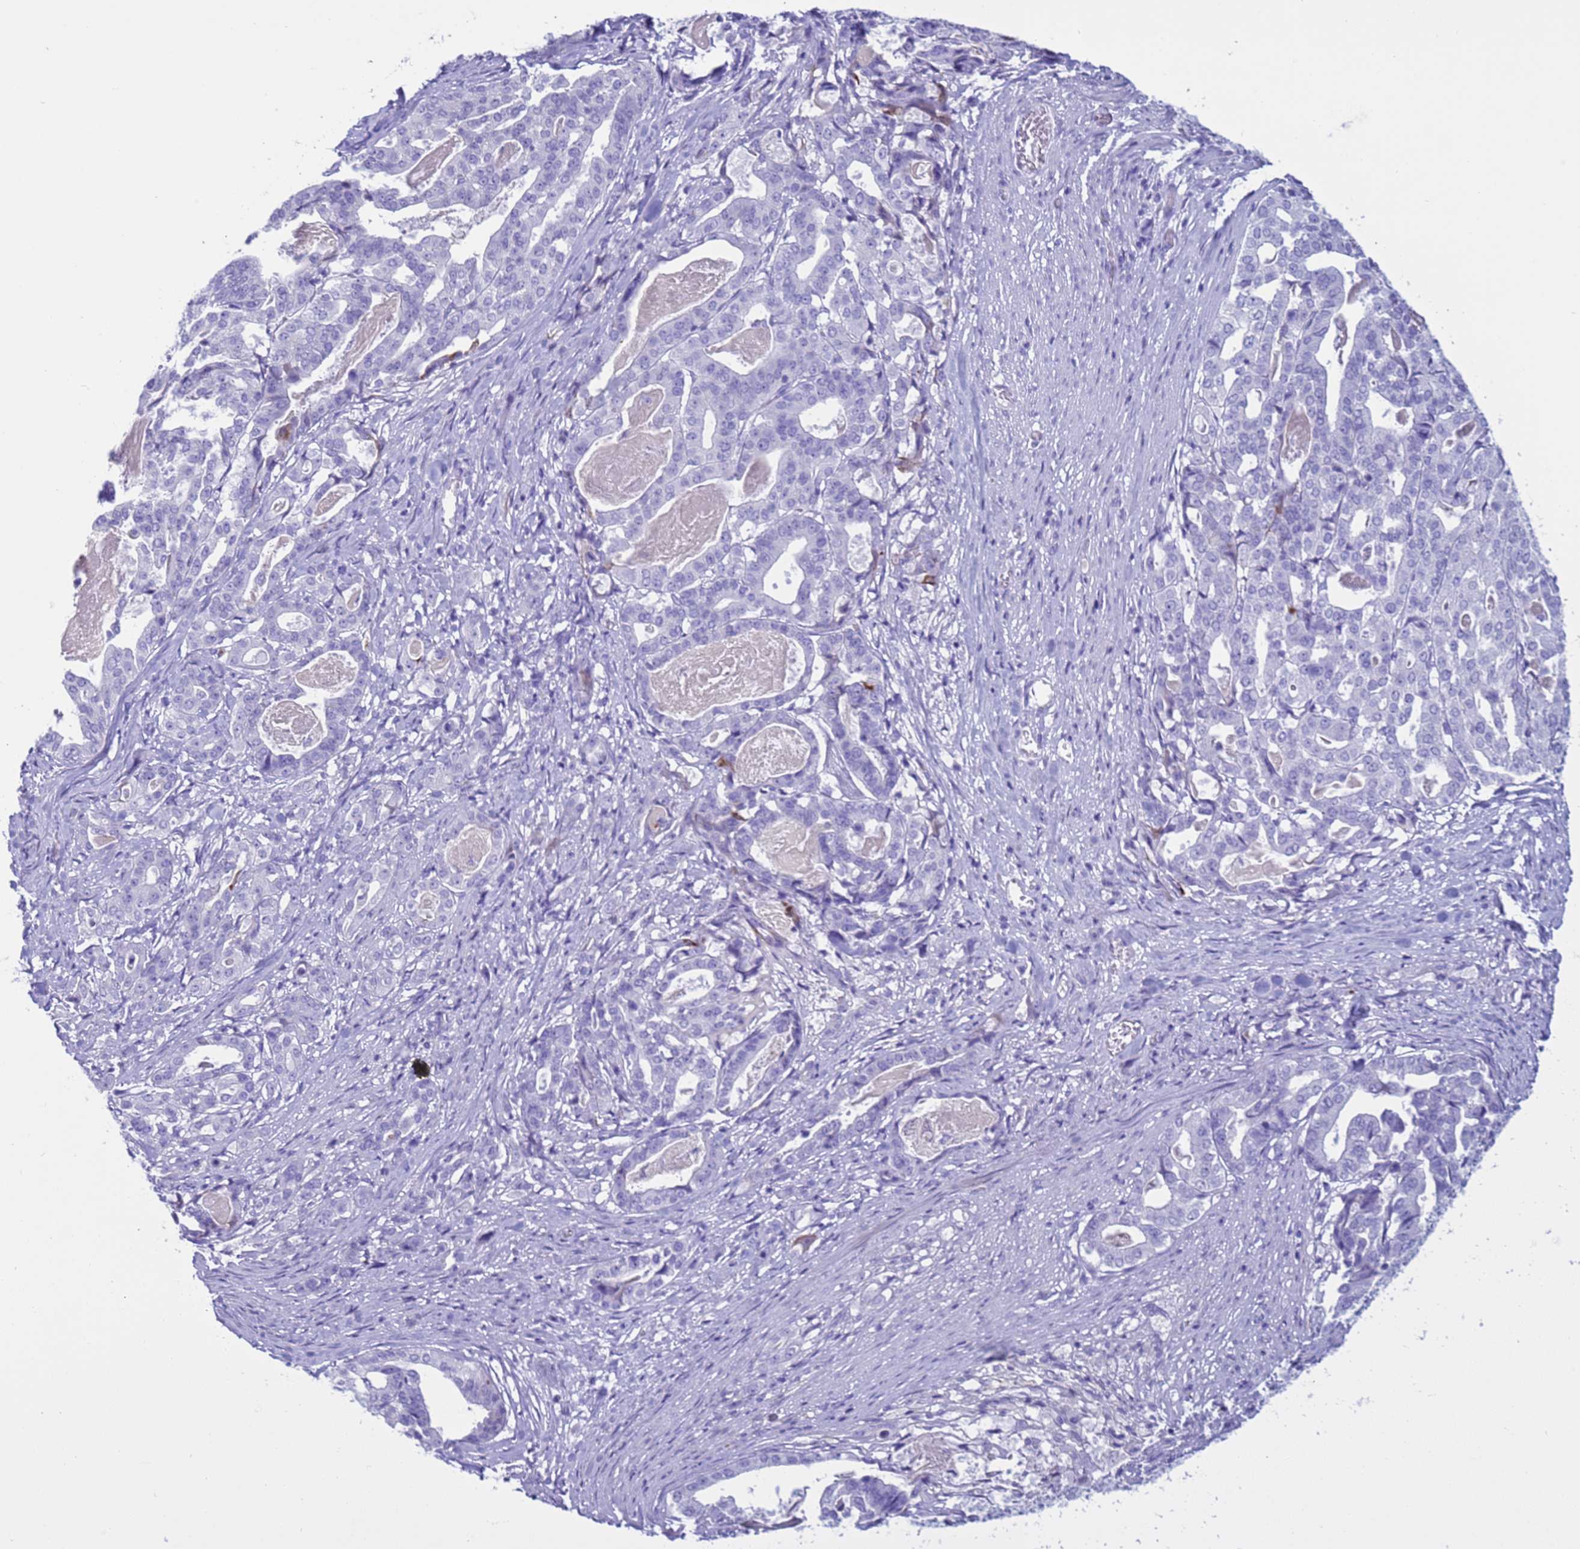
{"staining": {"intensity": "negative", "quantity": "none", "location": "none"}, "tissue": "stomach cancer", "cell_type": "Tumor cells", "image_type": "cancer", "snomed": [{"axis": "morphology", "description": "Adenocarcinoma, NOS"}, {"axis": "topography", "description": "Stomach"}], "caption": "Human adenocarcinoma (stomach) stained for a protein using immunohistochemistry exhibits no staining in tumor cells.", "gene": "CST4", "patient": {"sex": "male", "age": 48}}